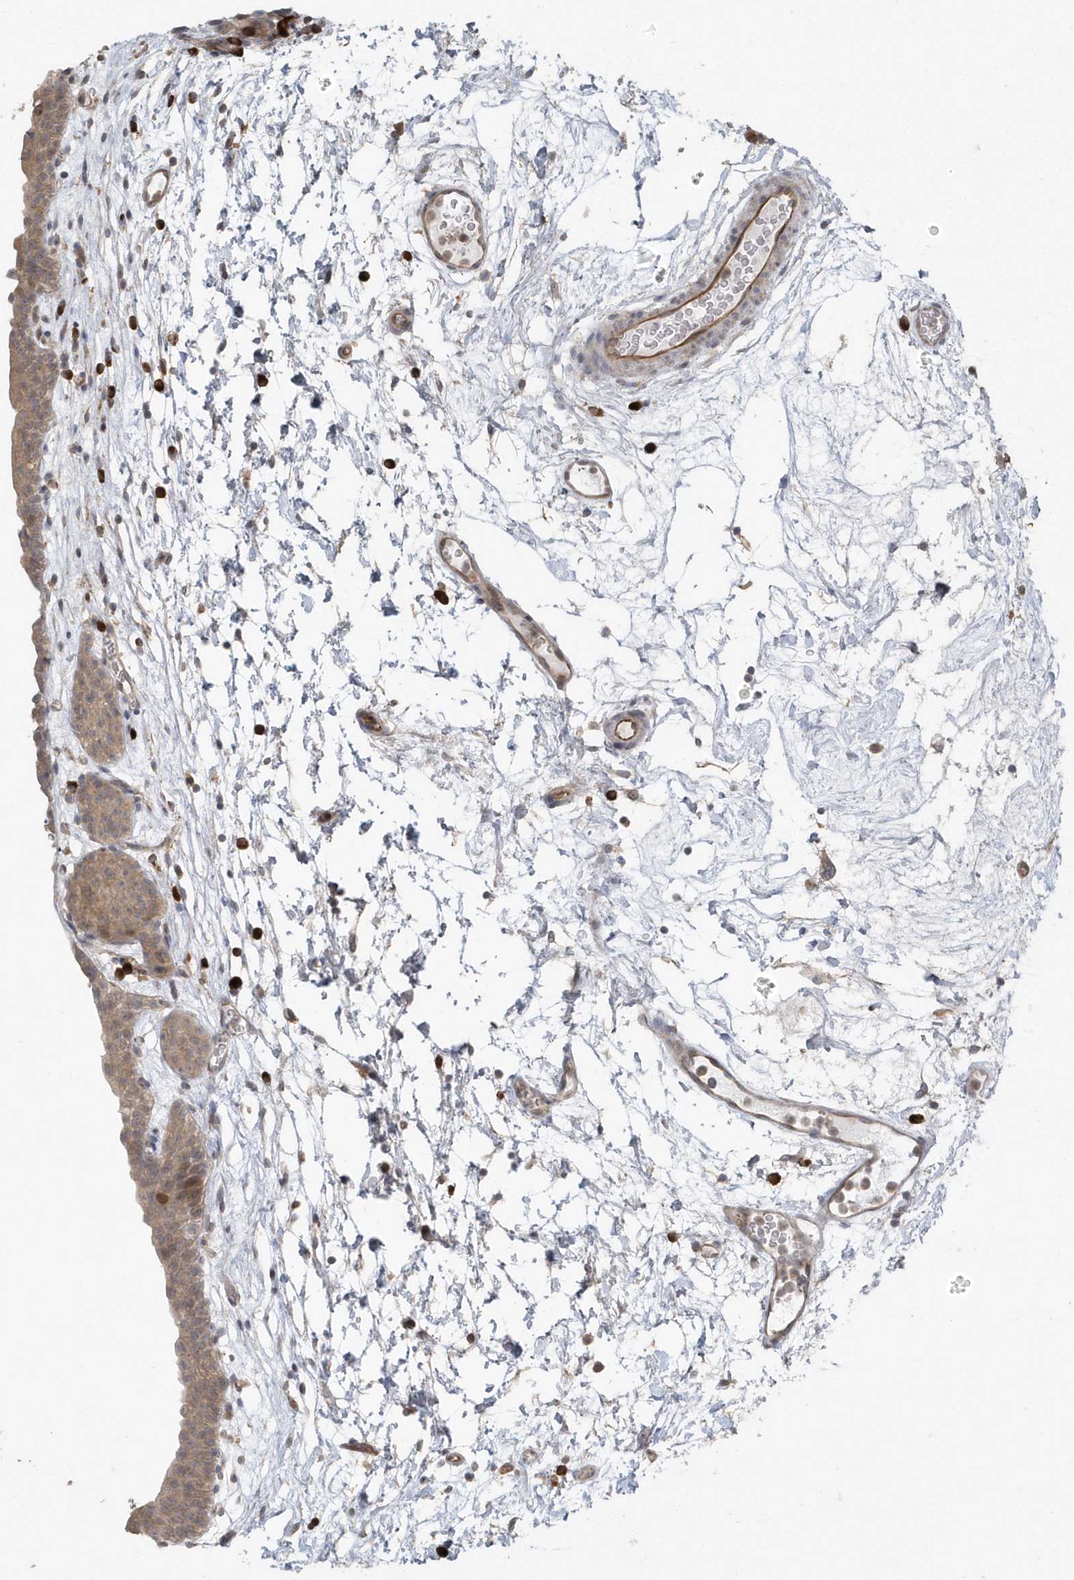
{"staining": {"intensity": "moderate", "quantity": "25%-75%", "location": "cytoplasmic/membranous"}, "tissue": "urinary bladder", "cell_type": "Urothelial cells", "image_type": "normal", "snomed": [{"axis": "morphology", "description": "Normal tissue, NOS"}, {"axis": "topography", "description": "Urinary bladder"}], "caption": "Urinary bladder stained with immunohistochemistry (IHC) demonstrates moderate cytoplasmic/membranous positivity in about 25%-75% of urothelial cells.", "gene": "HERPUD1", "patient": {"sex": "male", "age": 83}}